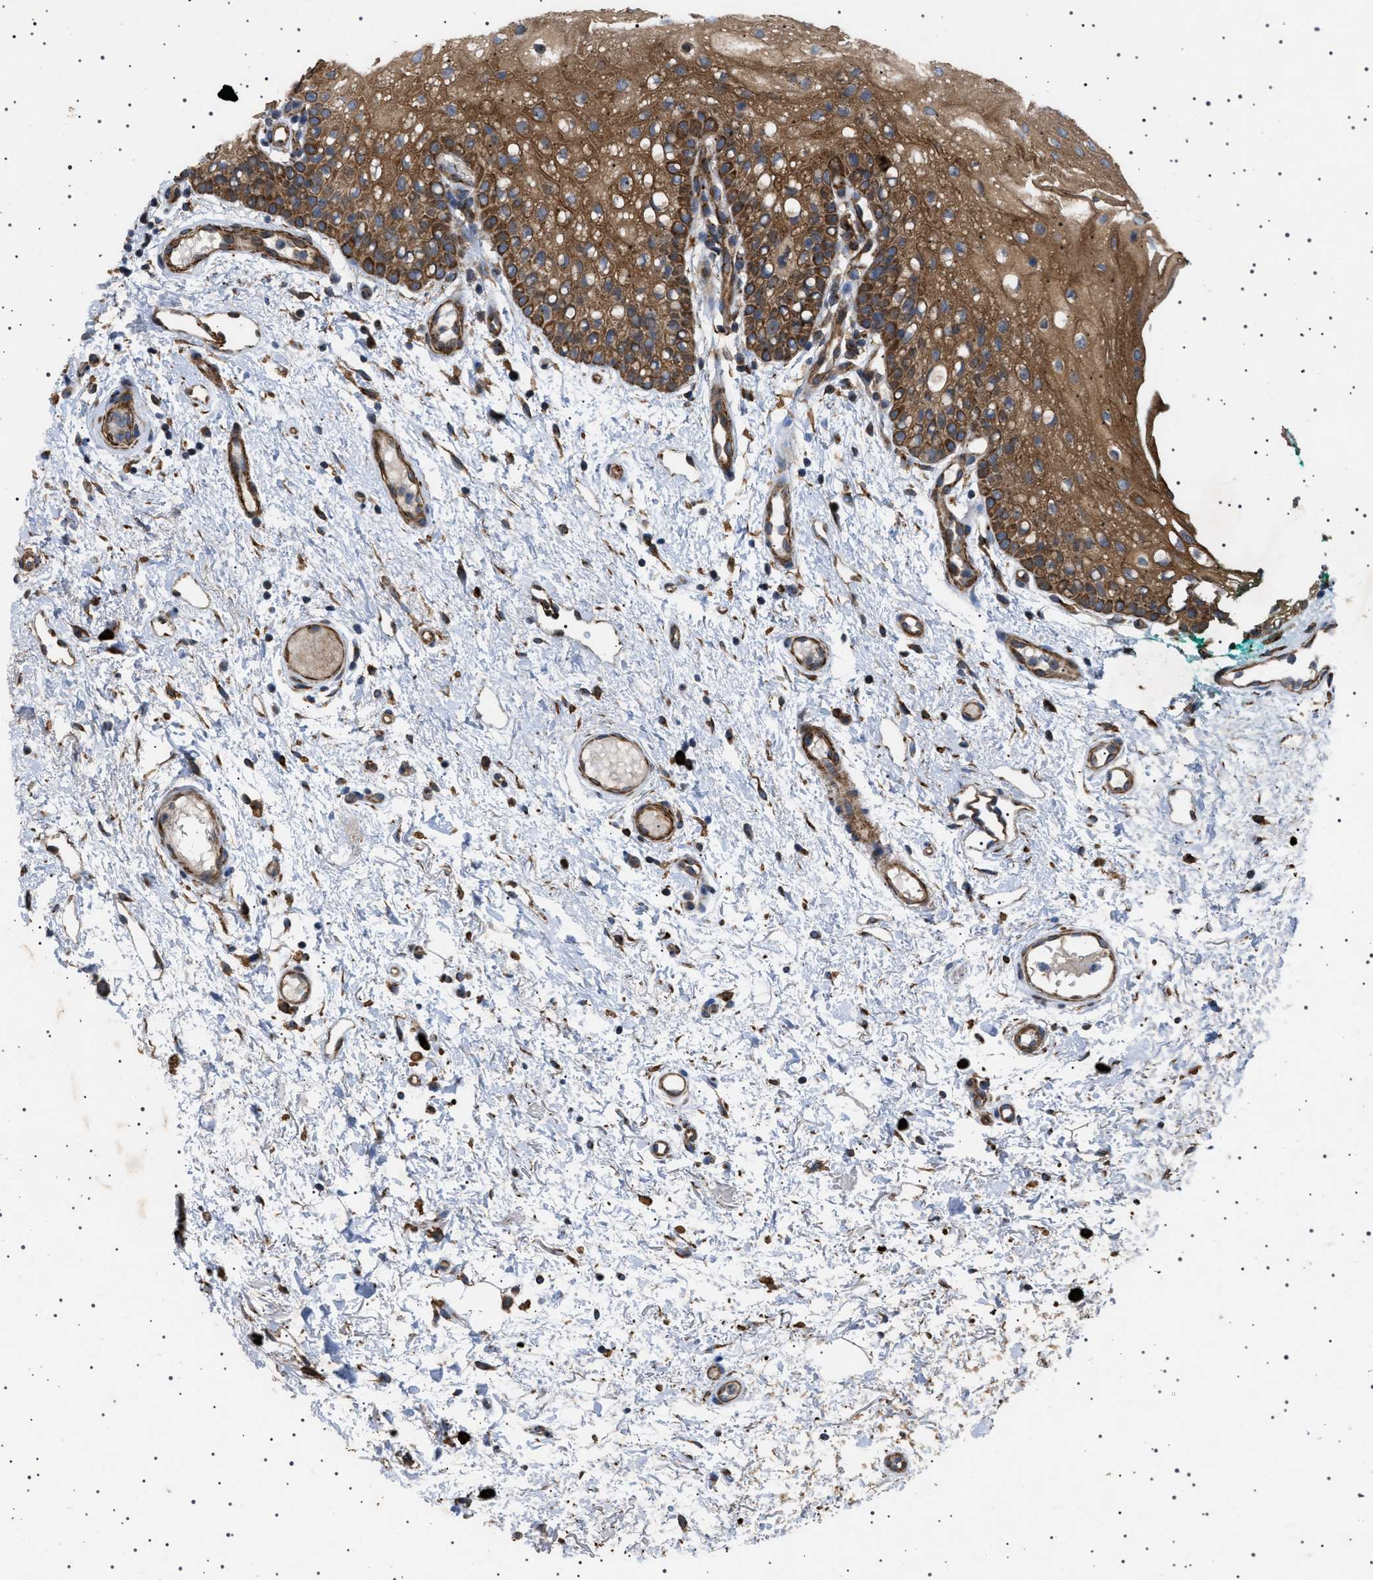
{"staining": {"intensity": "strong", "quantity": ">75%", "location": "cytoplasmic/membranous"}, "tissue": "oral mucosa", "cell_type": "Squamous epithelial cells", "image_type": "normal", "snomed": [{"axis": "morphology", "description": "Normal tissue, NOS"}, {"axis": "morphology", "description": "Squamous cell carcinoma, NOS"}, {"axis": "topography", "description": "Oral tissue"}, {"axis": "topography", "description": "Salivary gland"}, {"axis": "topography", "description": "Head-Neck"}], "caption": "Brown immunohistochemical staining in normal human oral mucosa reveals strong cytoplasmic/membranous expression in about >75% of squamous epithelial cells. (brown staining indicates protein expression, while blue staining denotes nuclei).", "gene": "CCDC186", "patient": {"sex": "female", "age": 62}}